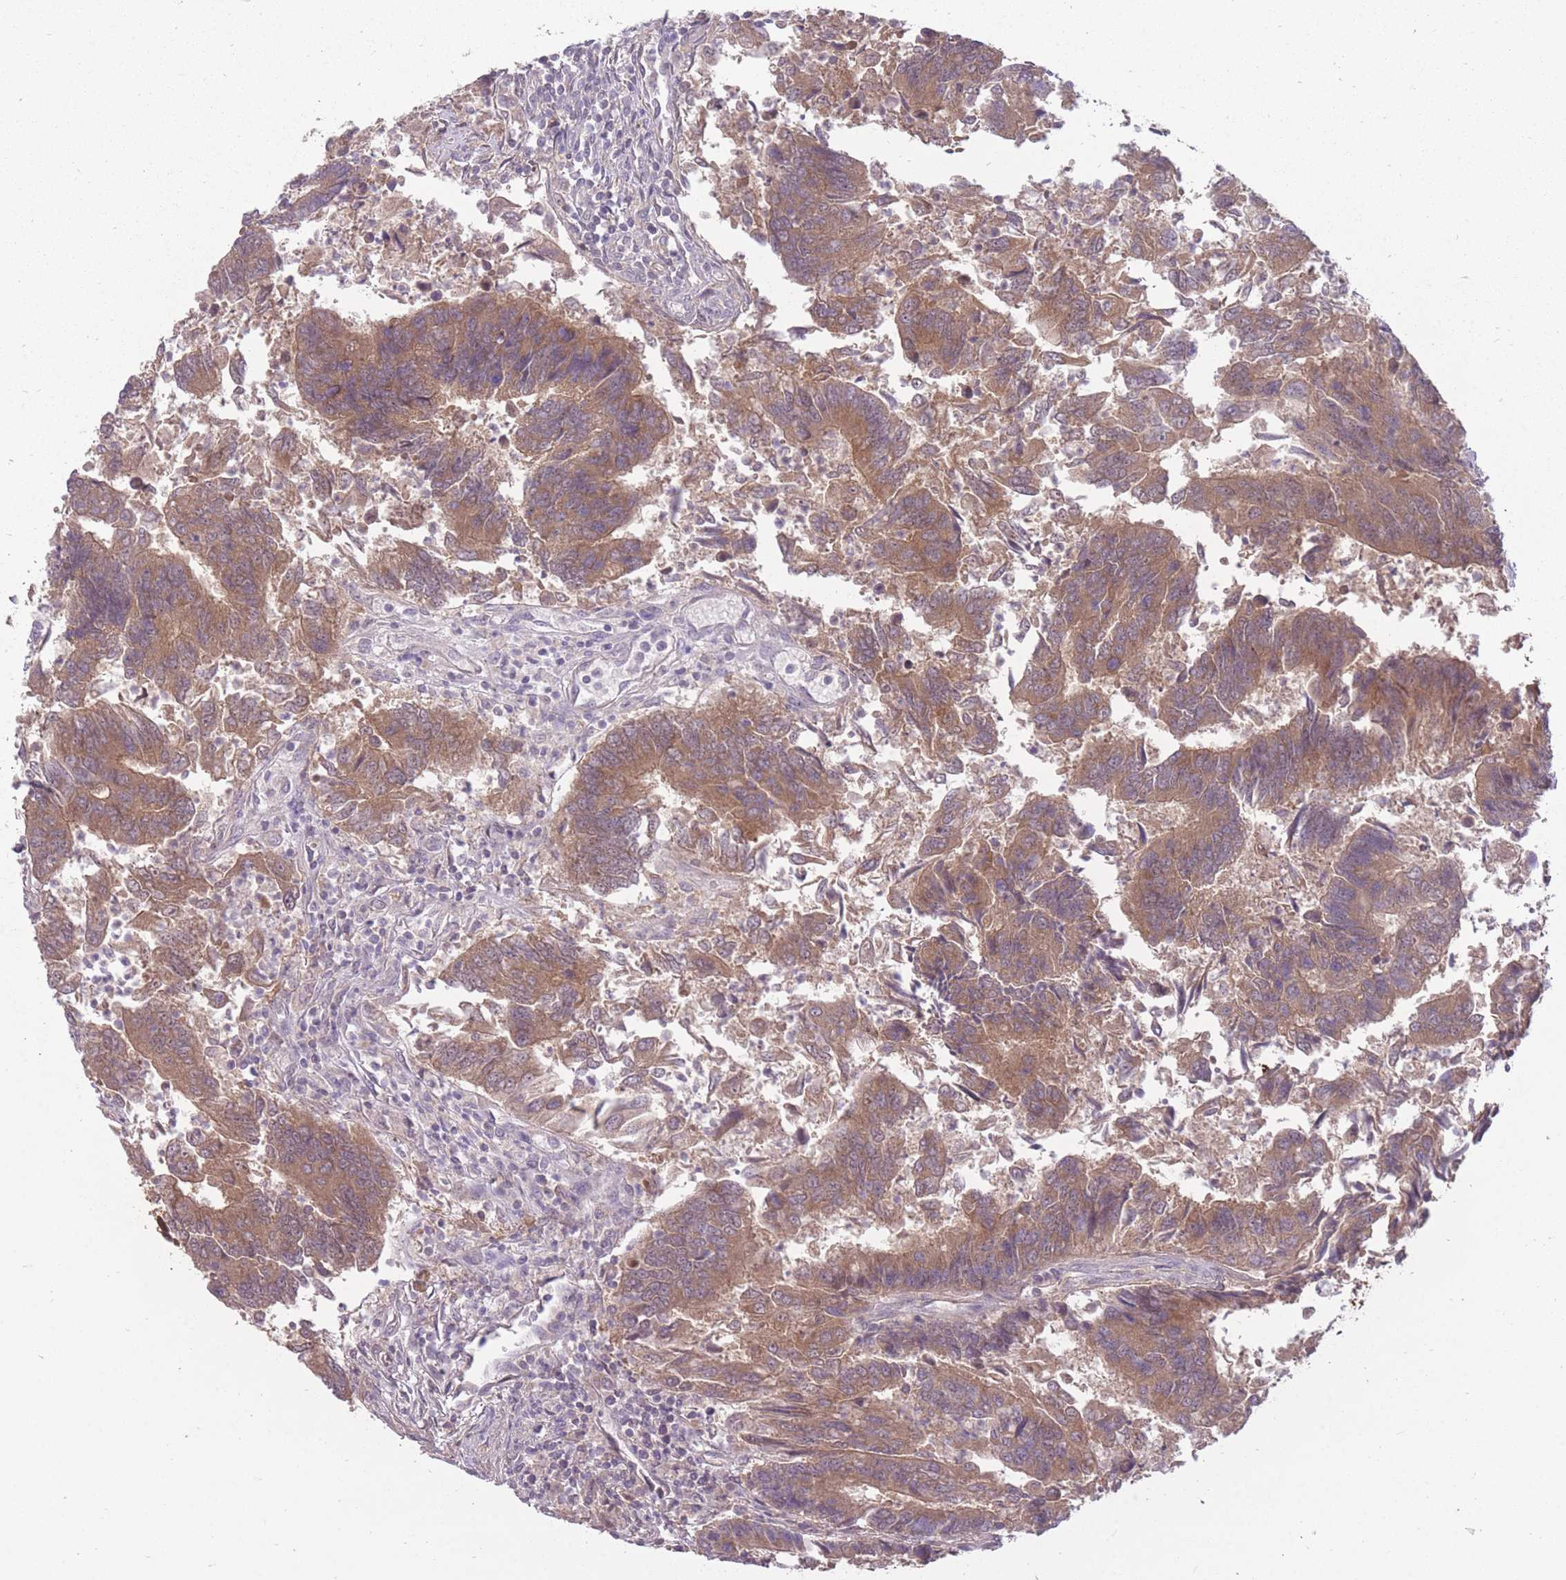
{"staining": {"intensity": "moderate", "quantity": ">75%", "location": "cytoplasmic/membranous"}, "tissue": "colorectal cancer", "cell_type": "Tumor cells", "image_type": "cancer", "snomed": [{"axis": "morphology", "description": "Adenocarcinoma, NOS"}, {"axis": "topography", "description": "Colon"}], "caption": "A photomicrograph of colorectal cancer (adenocarcinoma) stained for a protein reveals moderate cytoplasmic/membranous brown staining in tumor cells. (IHC, brightfield microscopy, high magnification).", "gene": "LRATD2", "patient": {"sex": "female", "age": 67}}